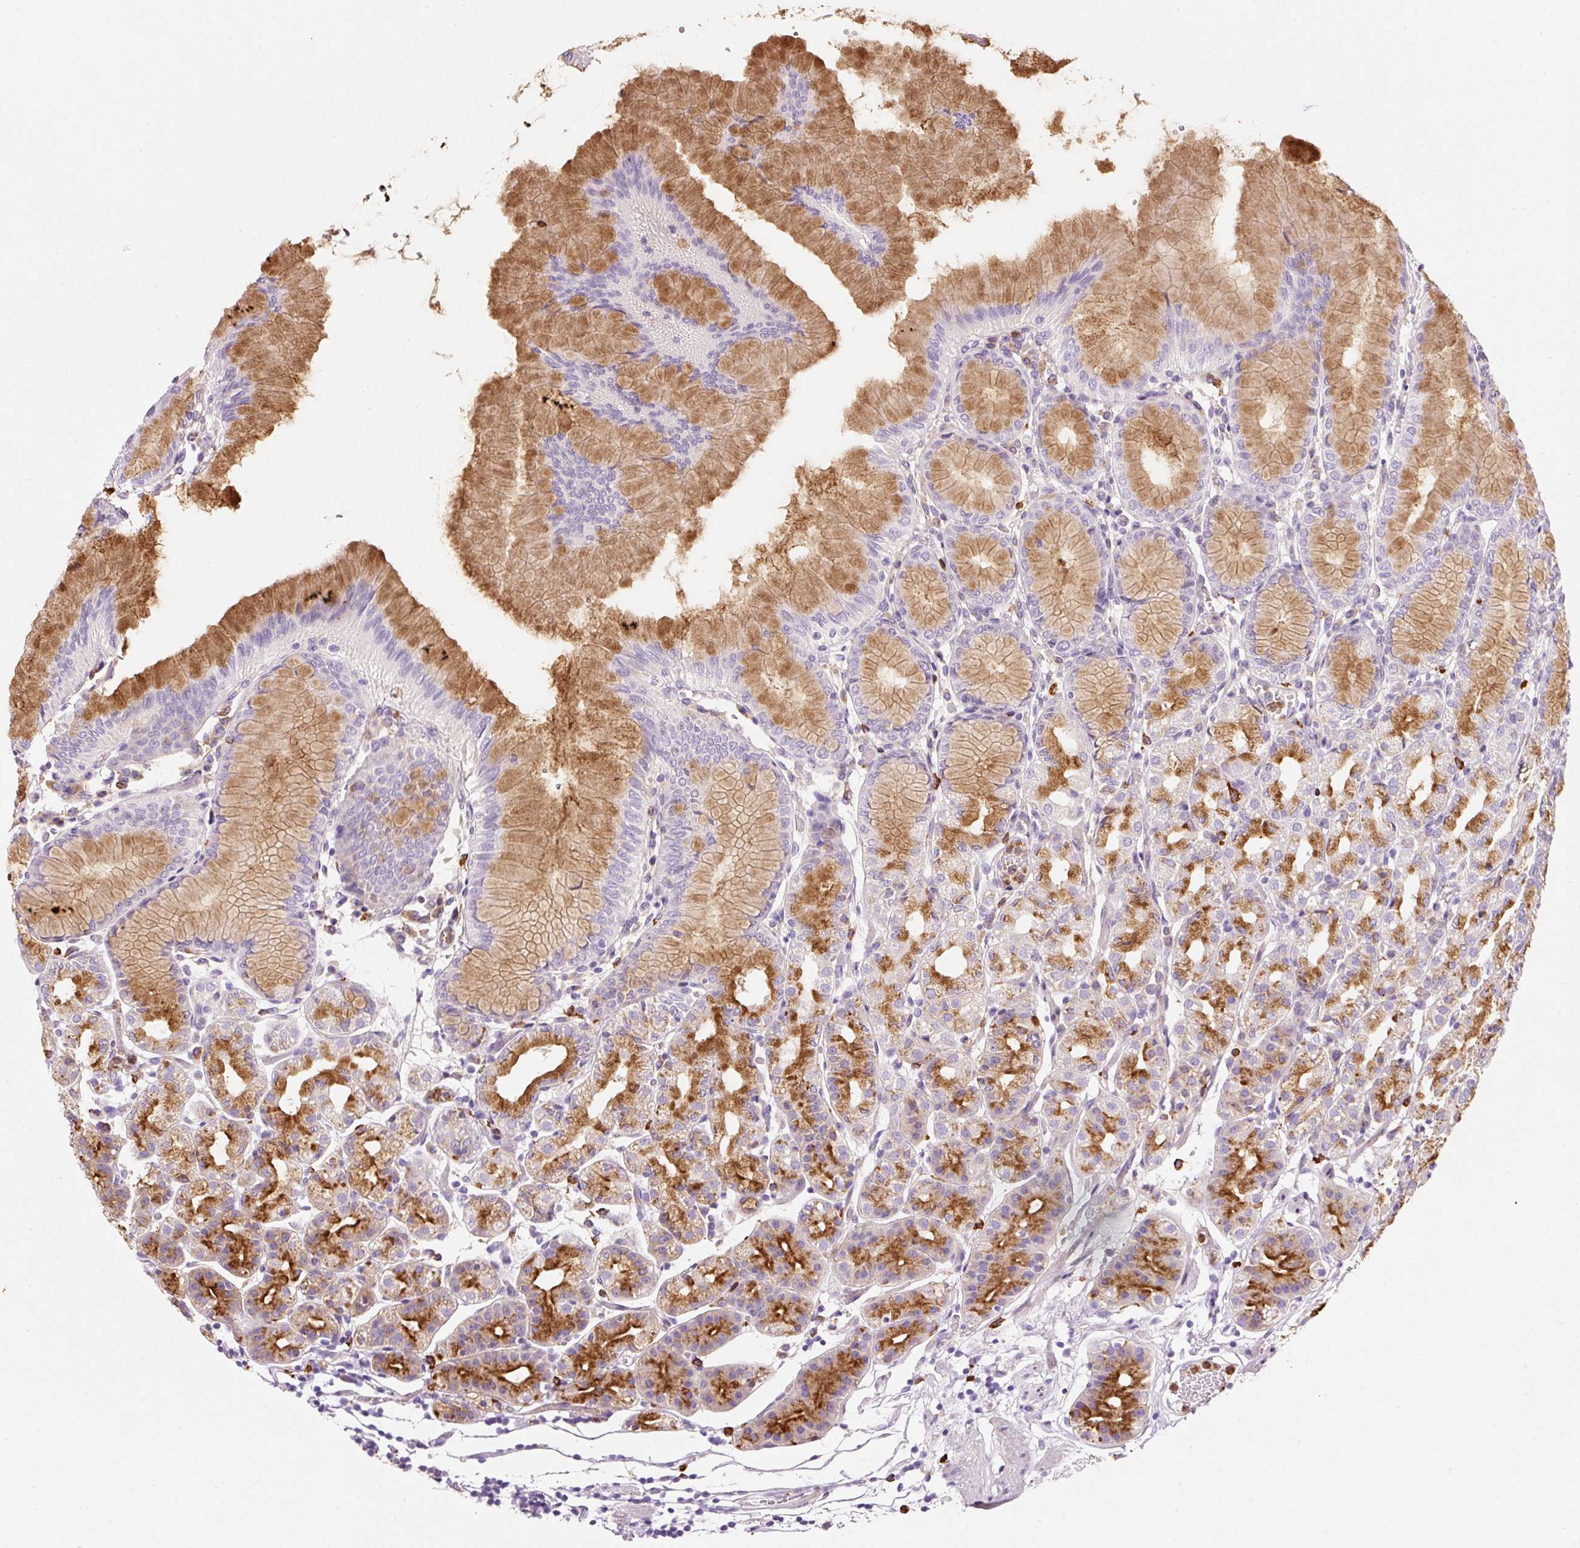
{"staining": {"intensity": "strong", "quantity": "25%-75%", "location": "cytoplasmic/membranous"}, "tissue": "stomach", "cell_type": "Glandular cells", "image_type": "normal", "snomed": [{"axis": "morphology", "description": "Normal tissue, NOS"}, {"axis": "topography", "description": "Stomach"}], "caption": "An IHC photomicrograph of normal tissue is shown. Protein staining in brown shows strong cytoplasmic/membranous positivity in stomach within glandular cells.", "gene": "TMC8", "patient": {"sex": "female", "age": 57}}